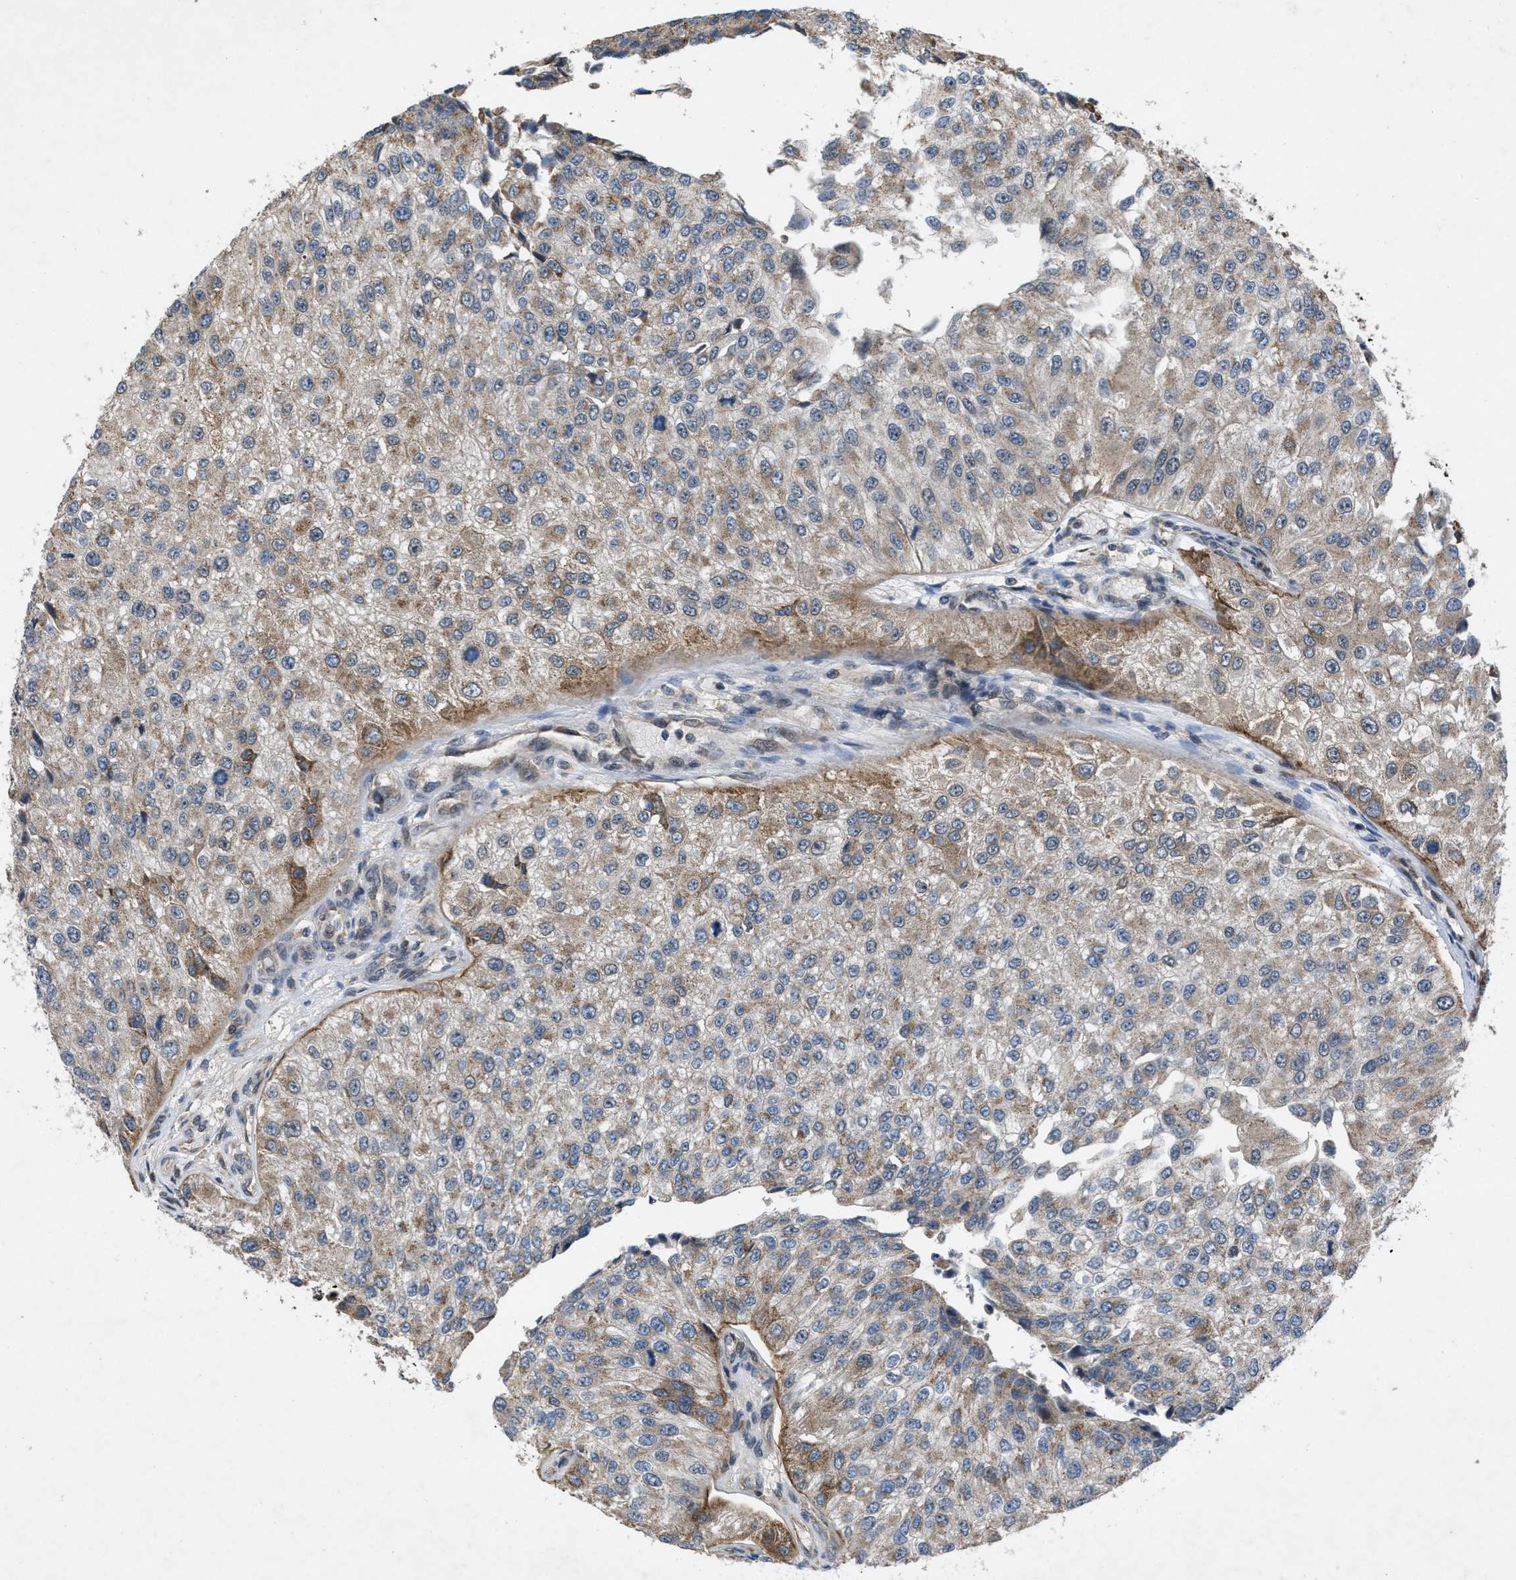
{"staining": {"intensity": "moderate", "quantity": "25%-75%", "location": "cytoplasmic/membranous"}, "tissue": "urothelial cancer", "cell_type": "Tumor cells", "image_type": "cancer", "snomed": [{"axis": "morphology", "description": "Urothelial carcinoma, High grade"}, {"axis": "topography", "description": "Kidney"}, {"axis": "topography", "description": "Urinary bladder"}], "caption": "About 25%-75% of tumor cells in high-grade urothelial carcinoma show moderate cytoplasmic/membranous protein expression as visualized by brown immunohistochemical staining.", "gene": "ZNHIT1", "patient": {"sex": "male", "age": 77}}